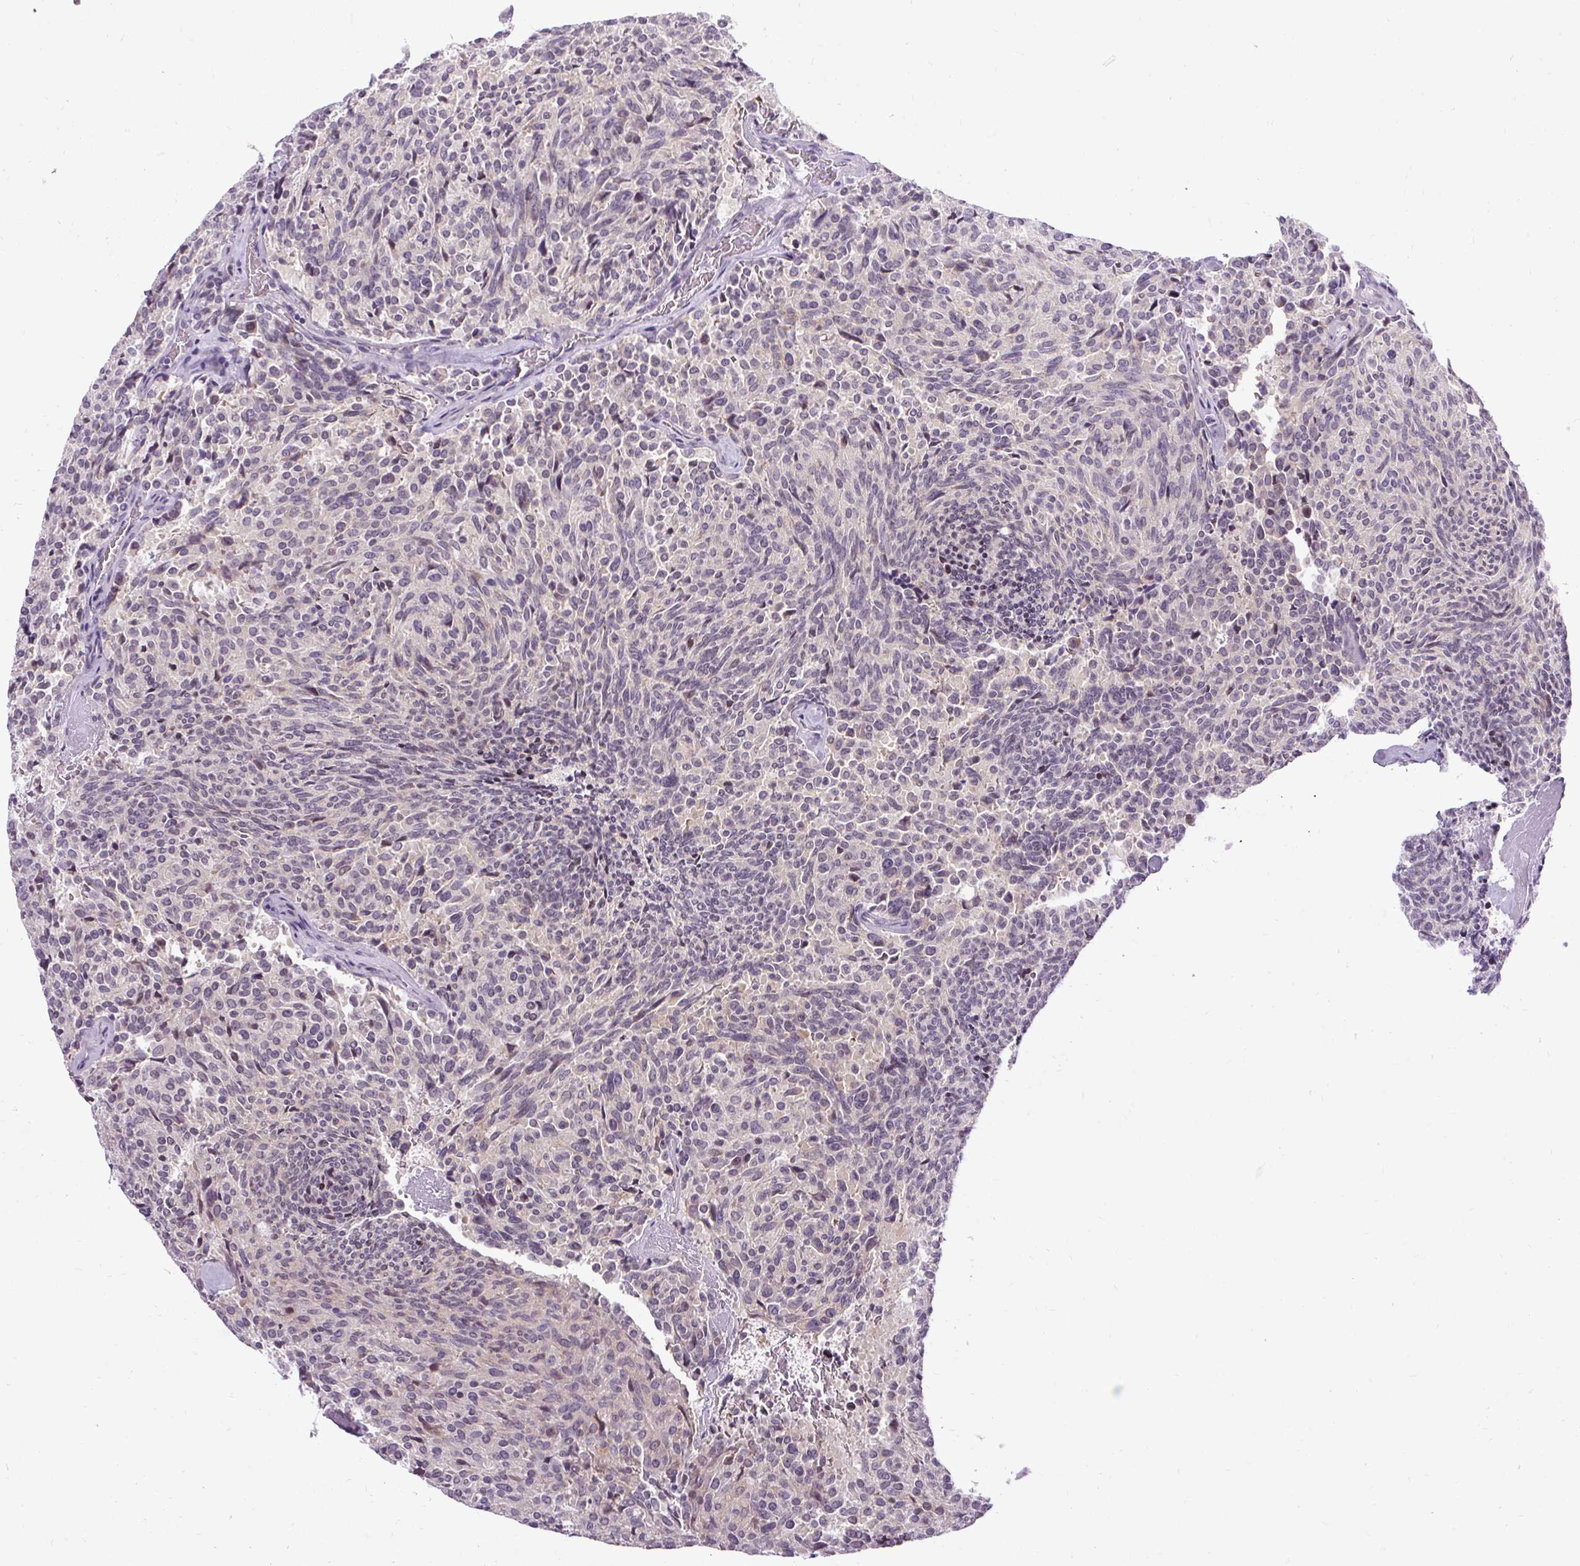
{"staining": {"intensity": "weak", "quantity": "<25%", "location": "nuclear"}, "tissue": "carcinoid", "cell_type": "Tumor cells", "image_type": "cancer", "snomed": [{"axis": "morphology", "description": "Carcinoid, malignant, NOS"}, {"axis": "topography", "description": "Pancreas"}], "caption": "IHC image of carcinoid stained for a protein (brown), which exhibits no expression in tumor cells. Nuclei are stained in blue.", "gene": "FAM117B", "patient": {"sex": "female", "age": 54}}